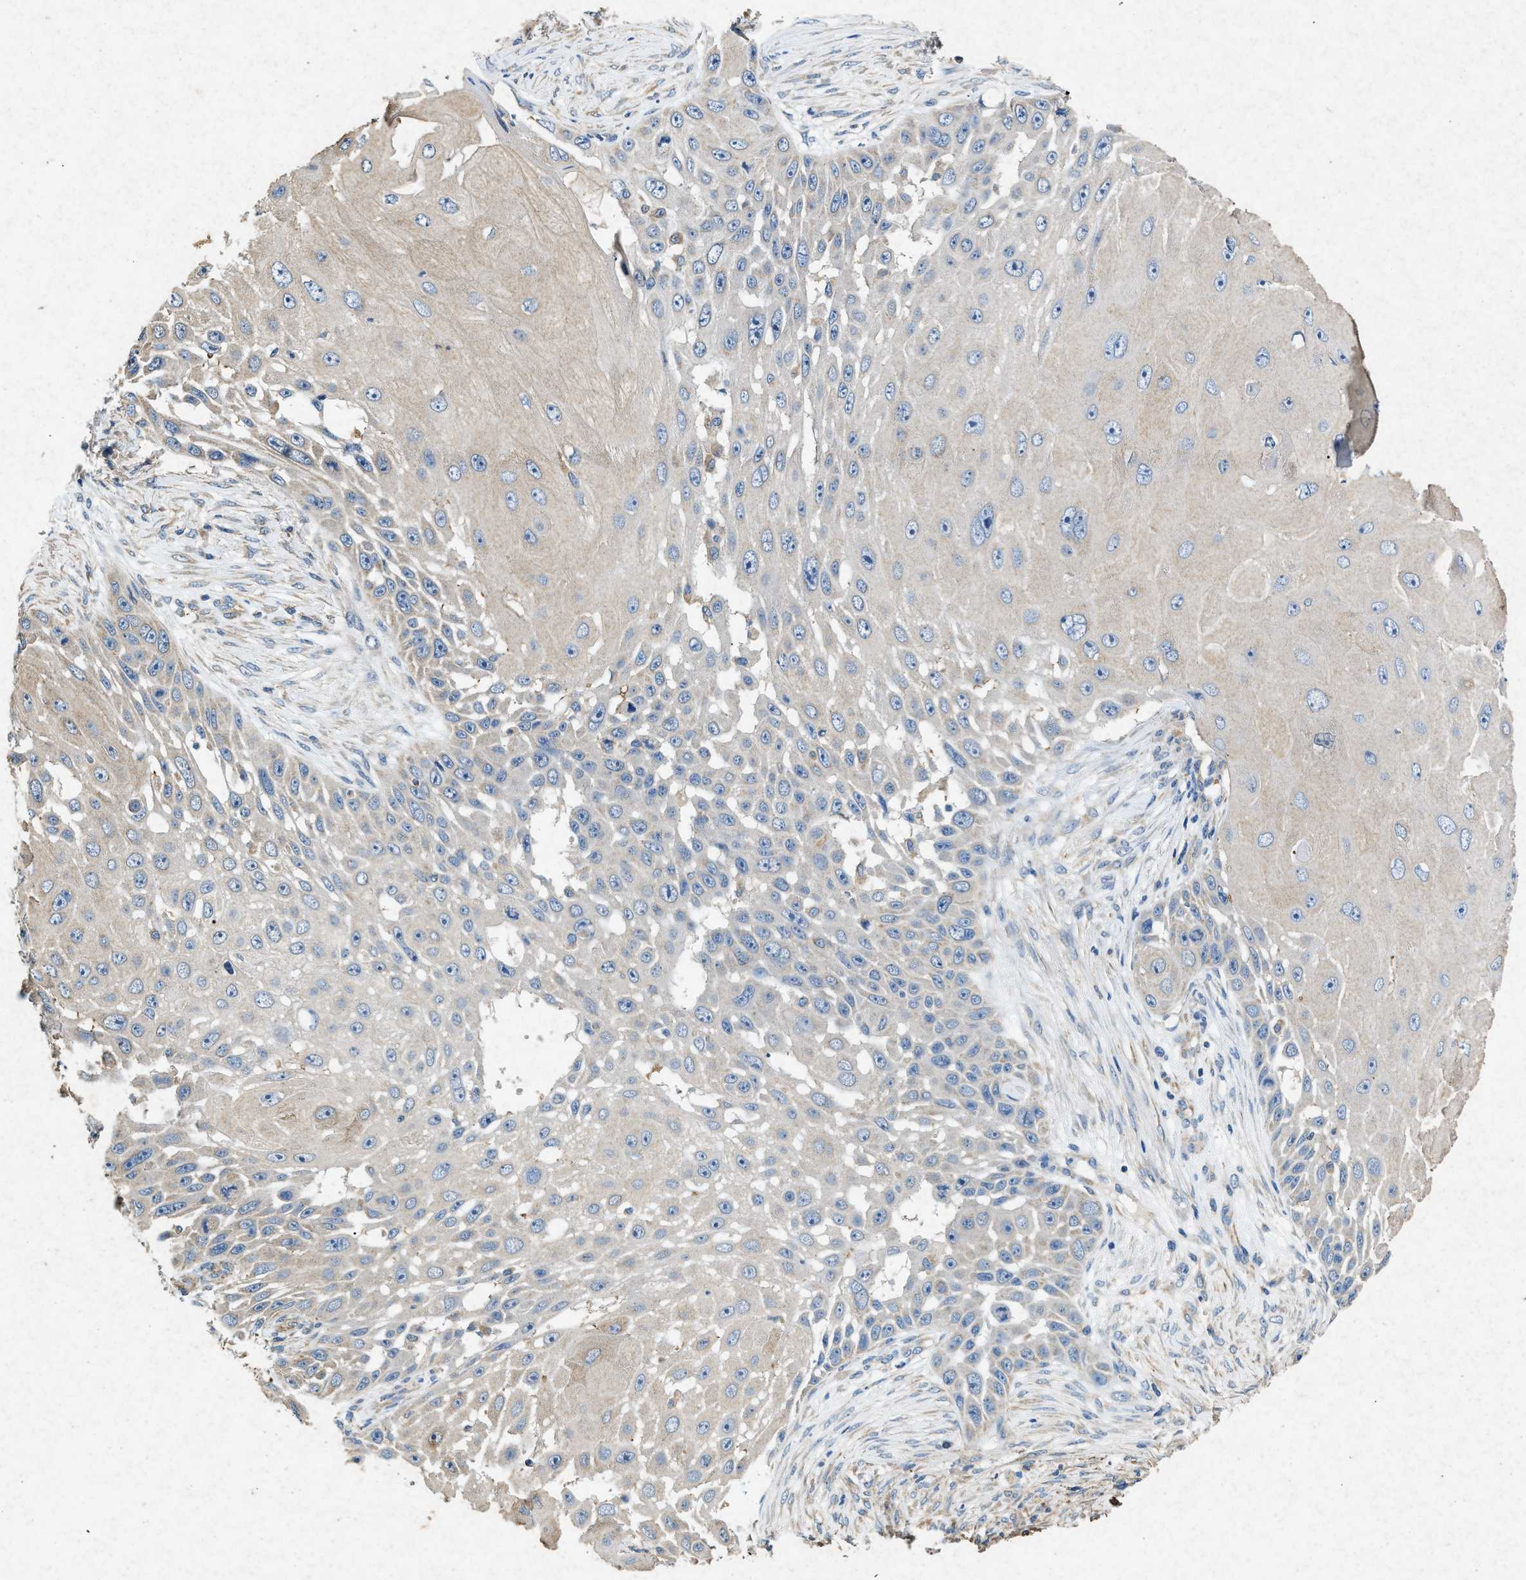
{"staining": {"intensity": "weak", "quantity": "<25%", "location": "cytoplasmic/membranous"}, "tissue": "skin cancer", "cell_type": "Tumor cells", "image_type": "cancer", "snomed": [{"axis": "morphology", "description": "Squamous cell carcinoma, NOS"}, {"axis": "topography", "description": "Skin"}], "caption": "A histopathology image of skin cancer (squamous cell carcinoma) stained for a protein reveals no brown staining in tumor cells.", "gene": "CDK15", "patient": {"sex": "female", "age": 44}}